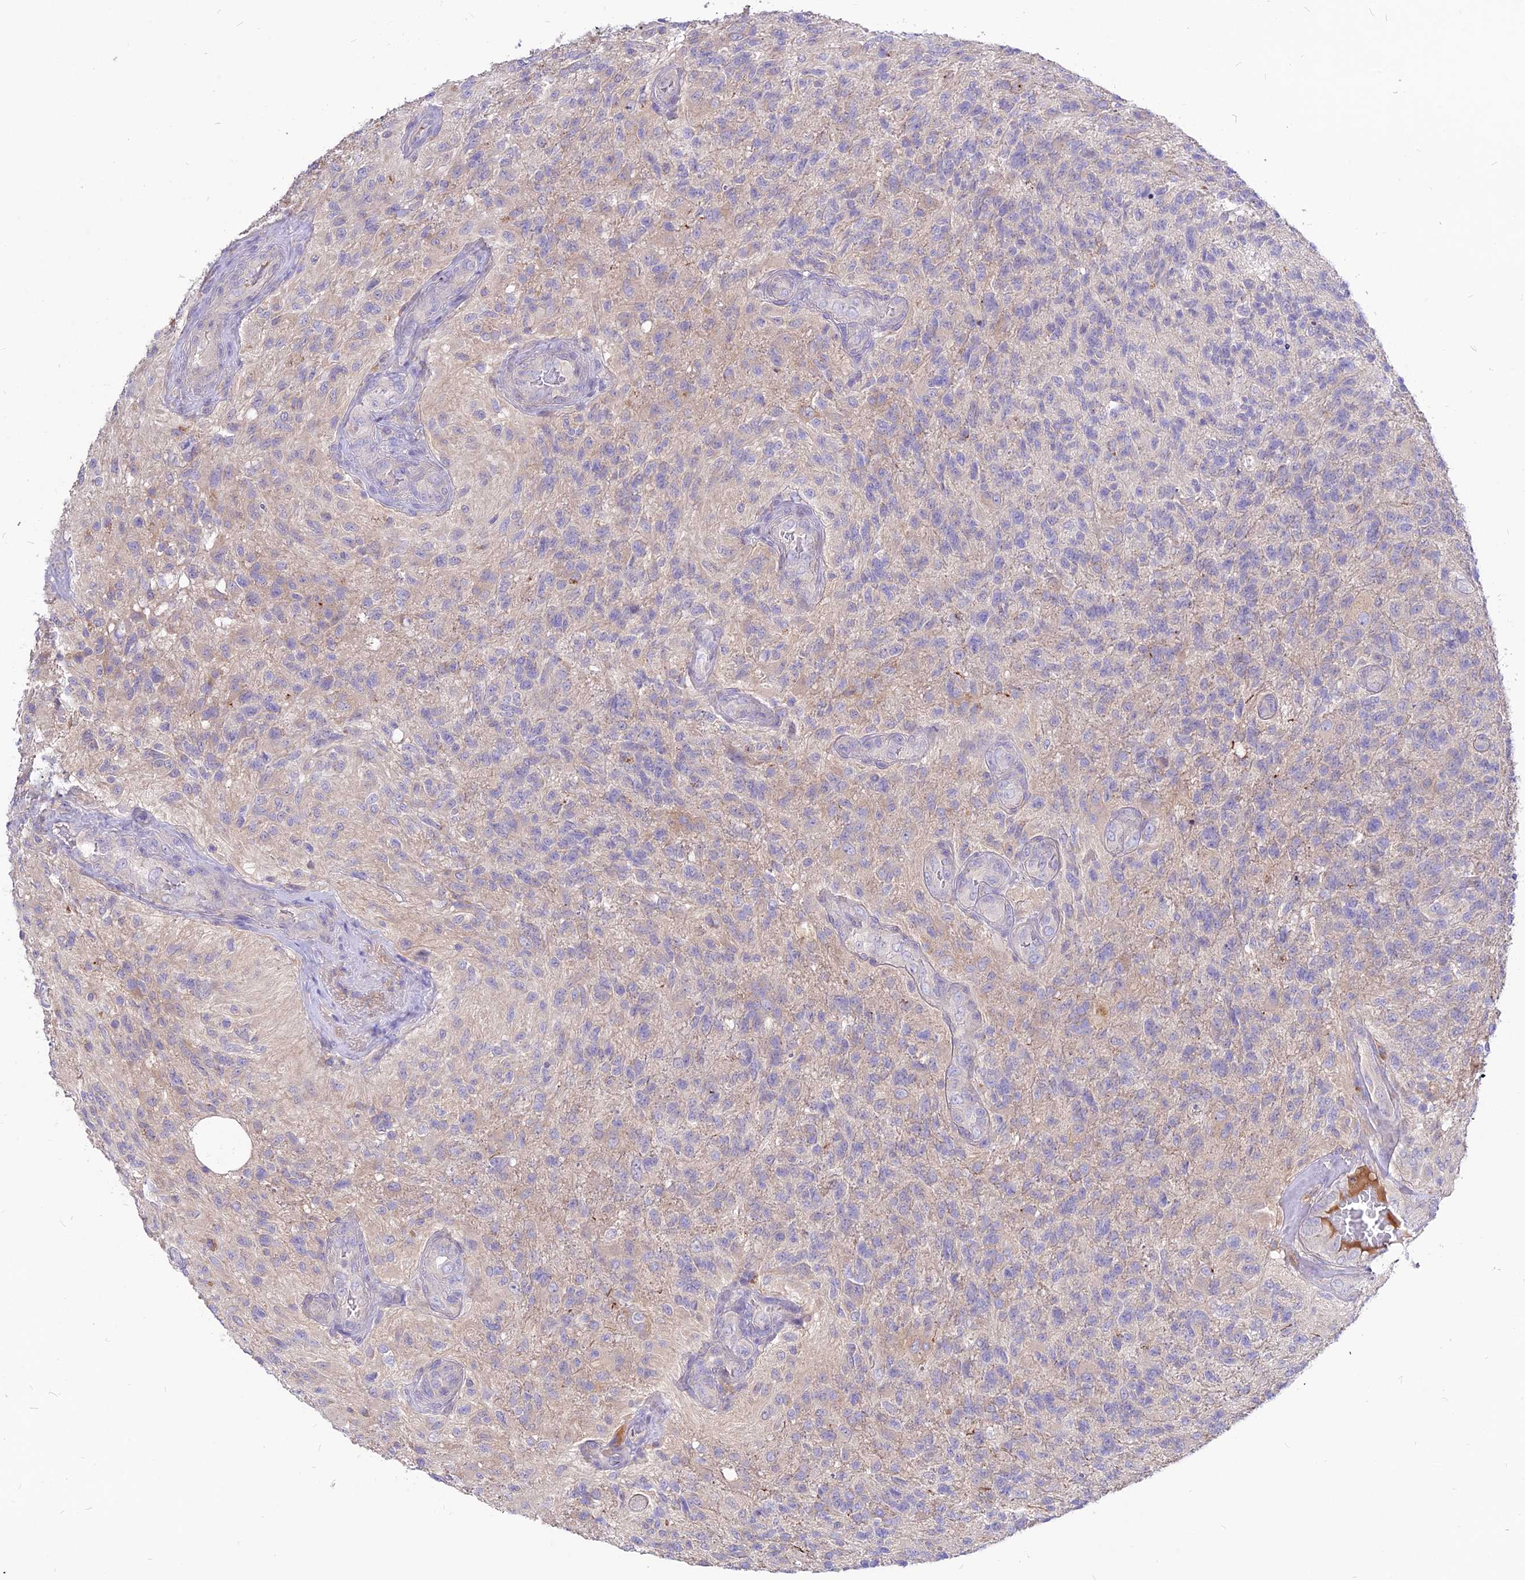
{"staining": {"intensity": "weak", "quantity": "<25%", "location": "cytoplasmic/membranous"}, "tissue": "glioma", "cell_type": "Tumor cells", "image_type": "cancer", "snomed": [{"axis": "morphology", "description": "Glioma, malignant, High grade"}, {"axis": "topography", "description": "Brain"}], "caption": "Glioma stained for a protein using IHC reveals no positivity tumor cells.", "gene": "CZIB", "patient": {"sex": "male", "age": 56}}